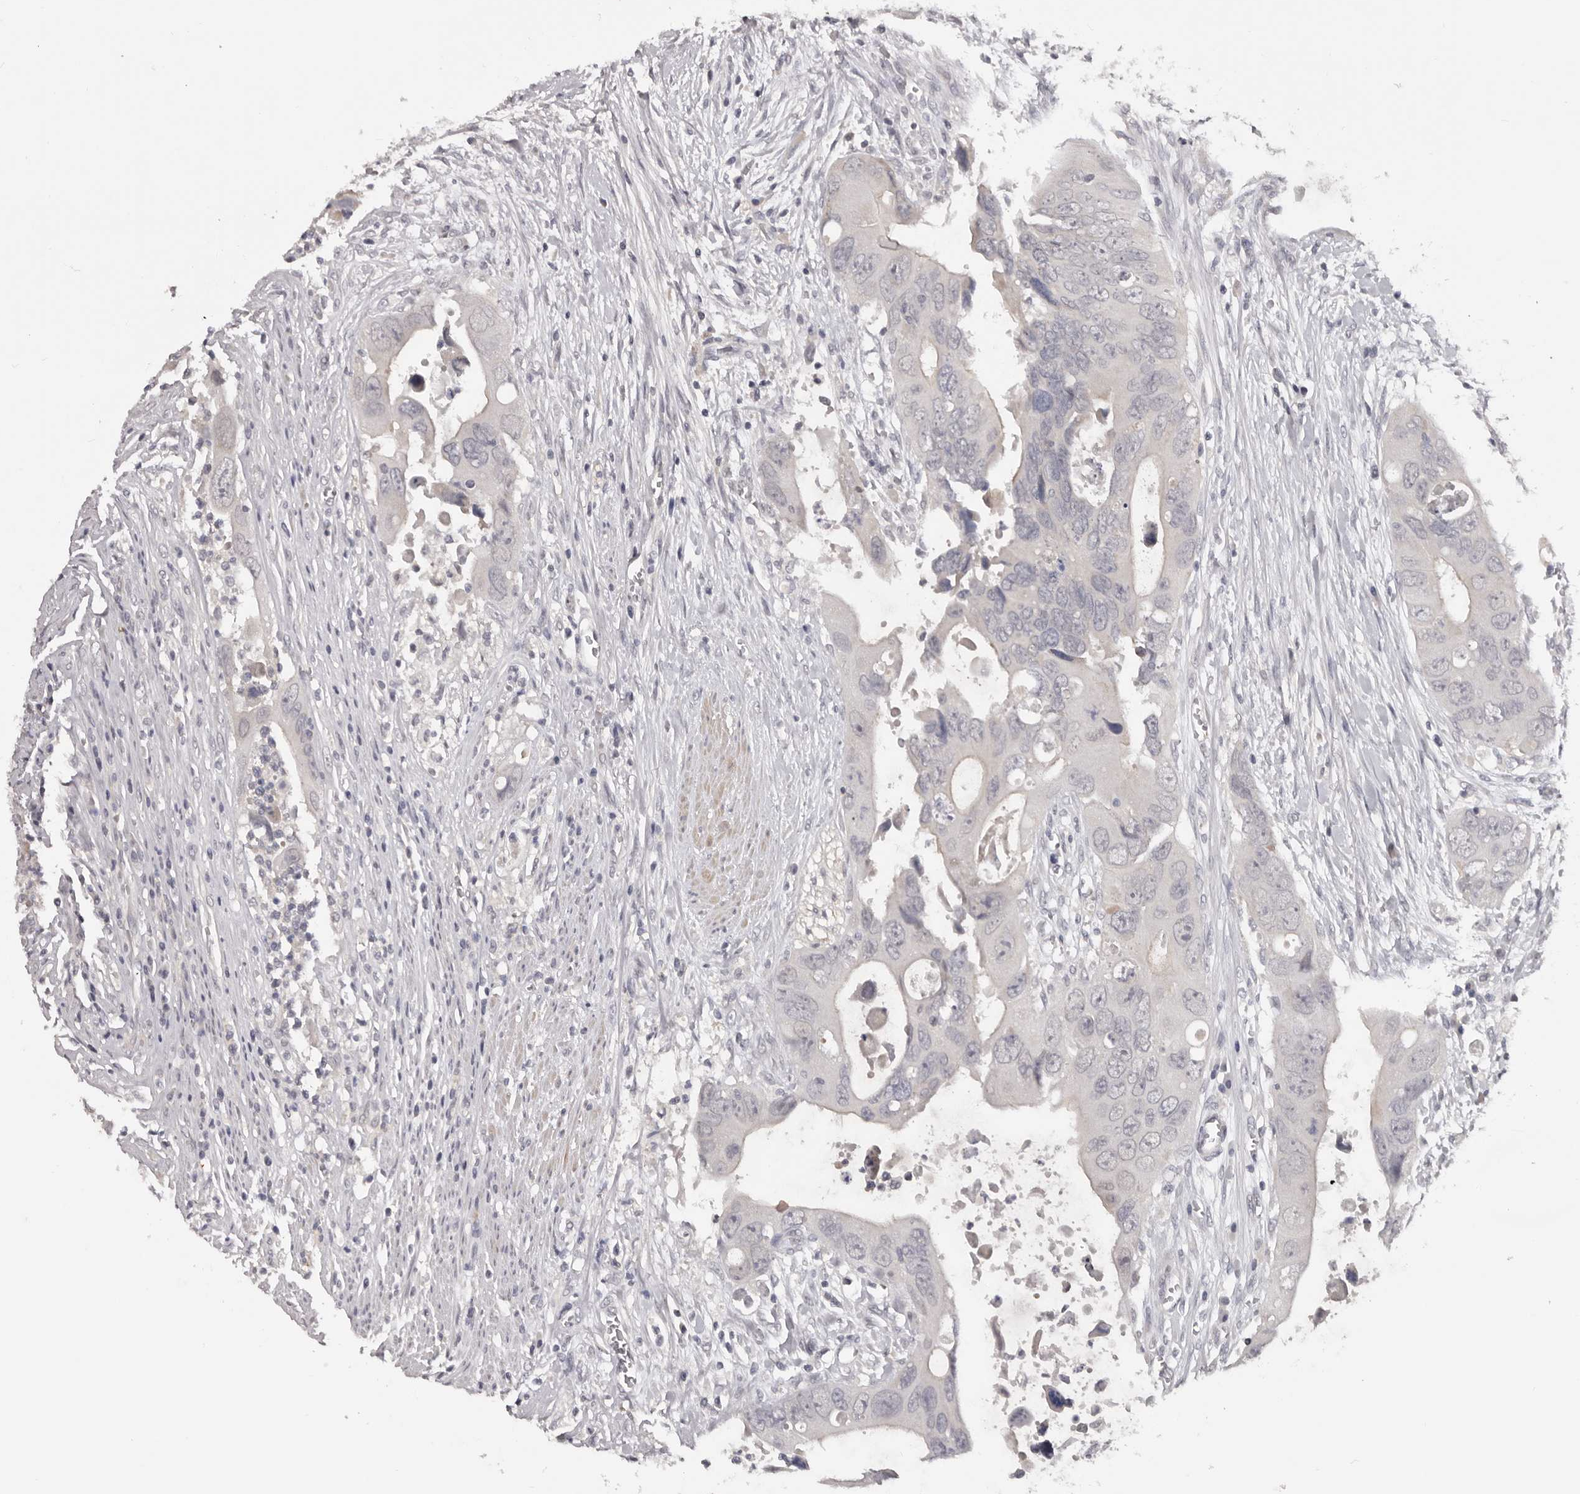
{"staining": {"intensity": "negative", "quantity": "none", "location": "none"}, "tissue": "colorectal cancer", "cell_type": "Tumor cells", "image_type": "cancer", "snomed": [{"axis": "morphology", "description": "Adenocarcinoma, NOS"}, {"axis": "topography", "description": "Rectum"}], "caption": "IHC histopathology image of neoplastic tissue: human colorectal cancer stained with DAB displays no significant protein expression in tumor cells. (DAB immunohistochemistry (IHC), high magnification).", "gene": "TNR", "patient": {"sex": "male", "age": 70}}